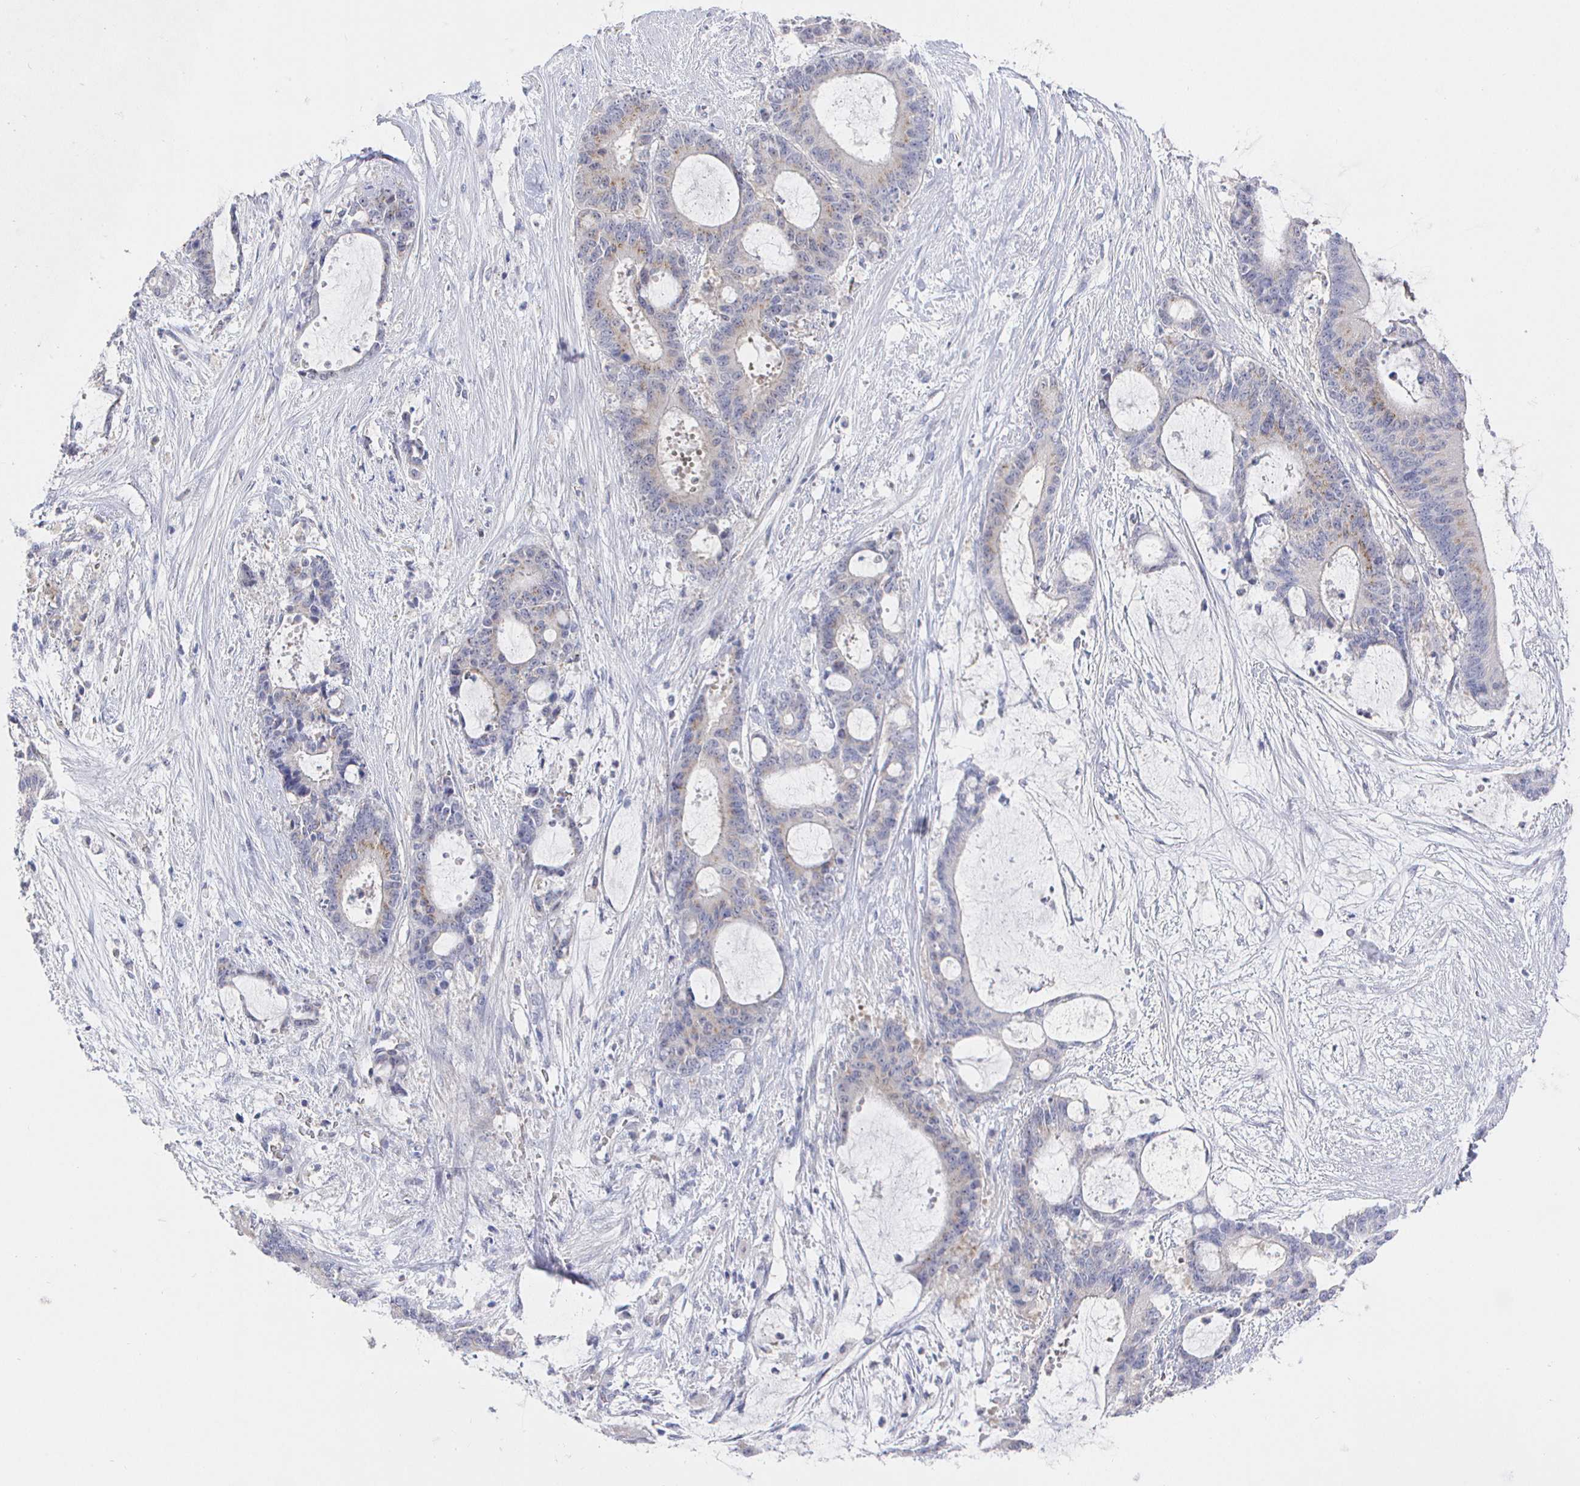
{"staining": {"intensity": "weak", "quantity": "25%-75%", "location": "cytoplasmic/membranous"}, "tissue": "liver cancer", "cell_type": "Tumor cells", "image_type": "cancer", "snomed": [{"axis": "morphology", "description": "Normal tissue, NOS"}, {"axis": "morphology", "description": "Cholangiocarcinoma"}, {"axis": "topography", "description": "Liver"}, {"axis": "topography", "description": "Peripheral nerve tissue"}], "caption": "Protein expression analysis of human cholangiocarcinoma (liver) reveals weak cytoplasmic/membranous staining in about 25%-75% of tumor cells.", "gene": "LRRC23", "patient": {"sex": "female", "age": 73}}